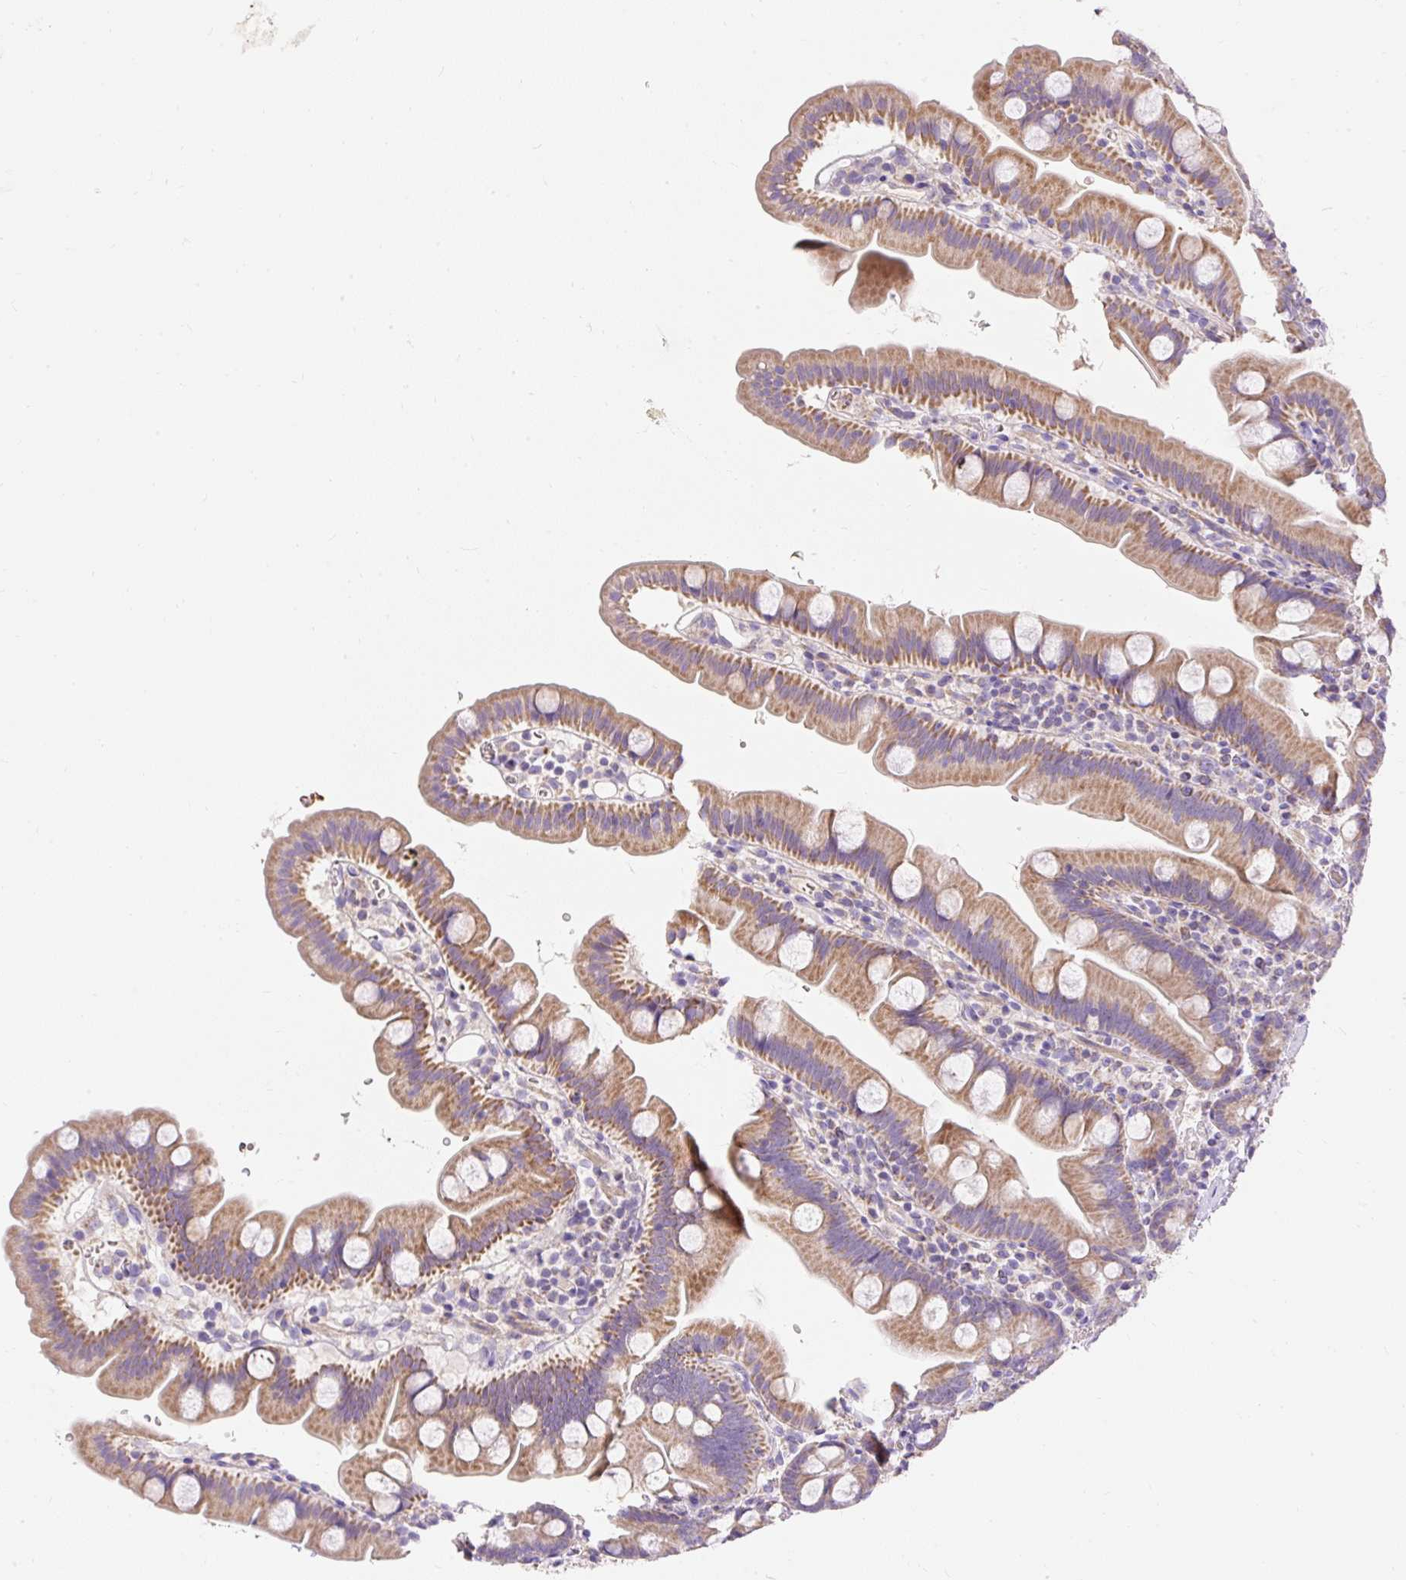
{"staining": {"intensity": "moderate", "quantity": ">75%", "location": "cytoplasmic/membranous"}, "tissue": "small intestine", "cell_type": "Glandular cells", "image_type": "normal", "snomed": [{"axis": "morphology", "description": "Normal tissue, NOS"}, {"axis": "topography", "description": "Small intestine"}], "caption": "Immunohistochemical staining of unremarkable small intestine displays moderate cytoplasmic/membranous protein positivity in approximately >75% of glandular cells. Using DAB (brown) and hematoxylin (blue) stains, captured at high magnification using brightfield microscopy.", "gene": "PMAIP1", "patient": {"sex": "female", "age": 68}}